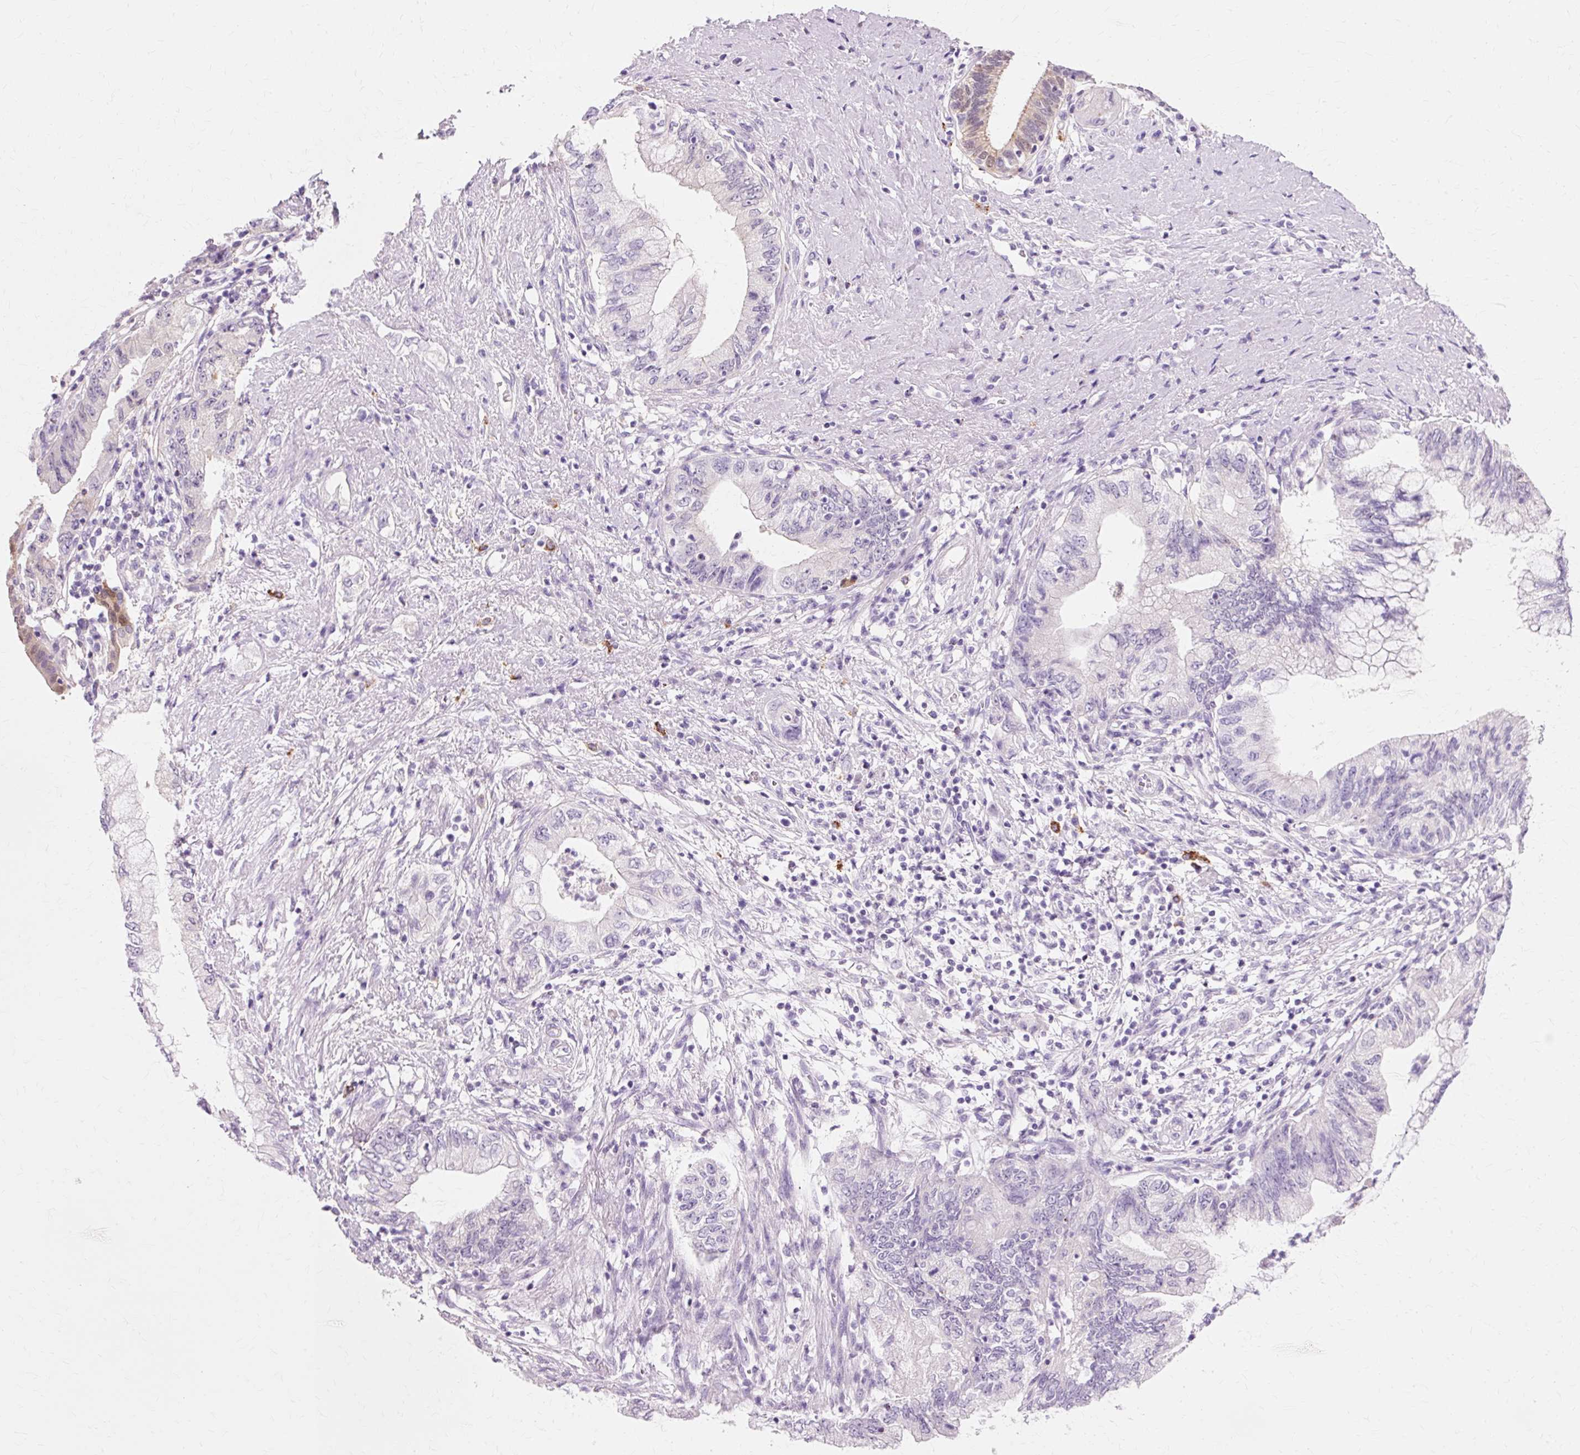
{"staining": {"intensity": "negative", "quantity": "none", "location": "none"}, "tissue": "pancreatic cancer", "cell_type": "Tumor cells", "image_type": "cancer", "snomed": [{"axis": "morphology", "description": "Adenocarcinoma, NOS"}, {"axis": "topography", "description": "Pancreas"}], "caption": "Pancreatic cancer (adenocarcinoma) was stained to show a protein in brown. There is no significant staining in tumor cells. (DAB immunohistochemistry visualized using brightfield microscopy, high magnification).", "gene": "VN1R2", "patient": {"sex": "female", "age": 73}}